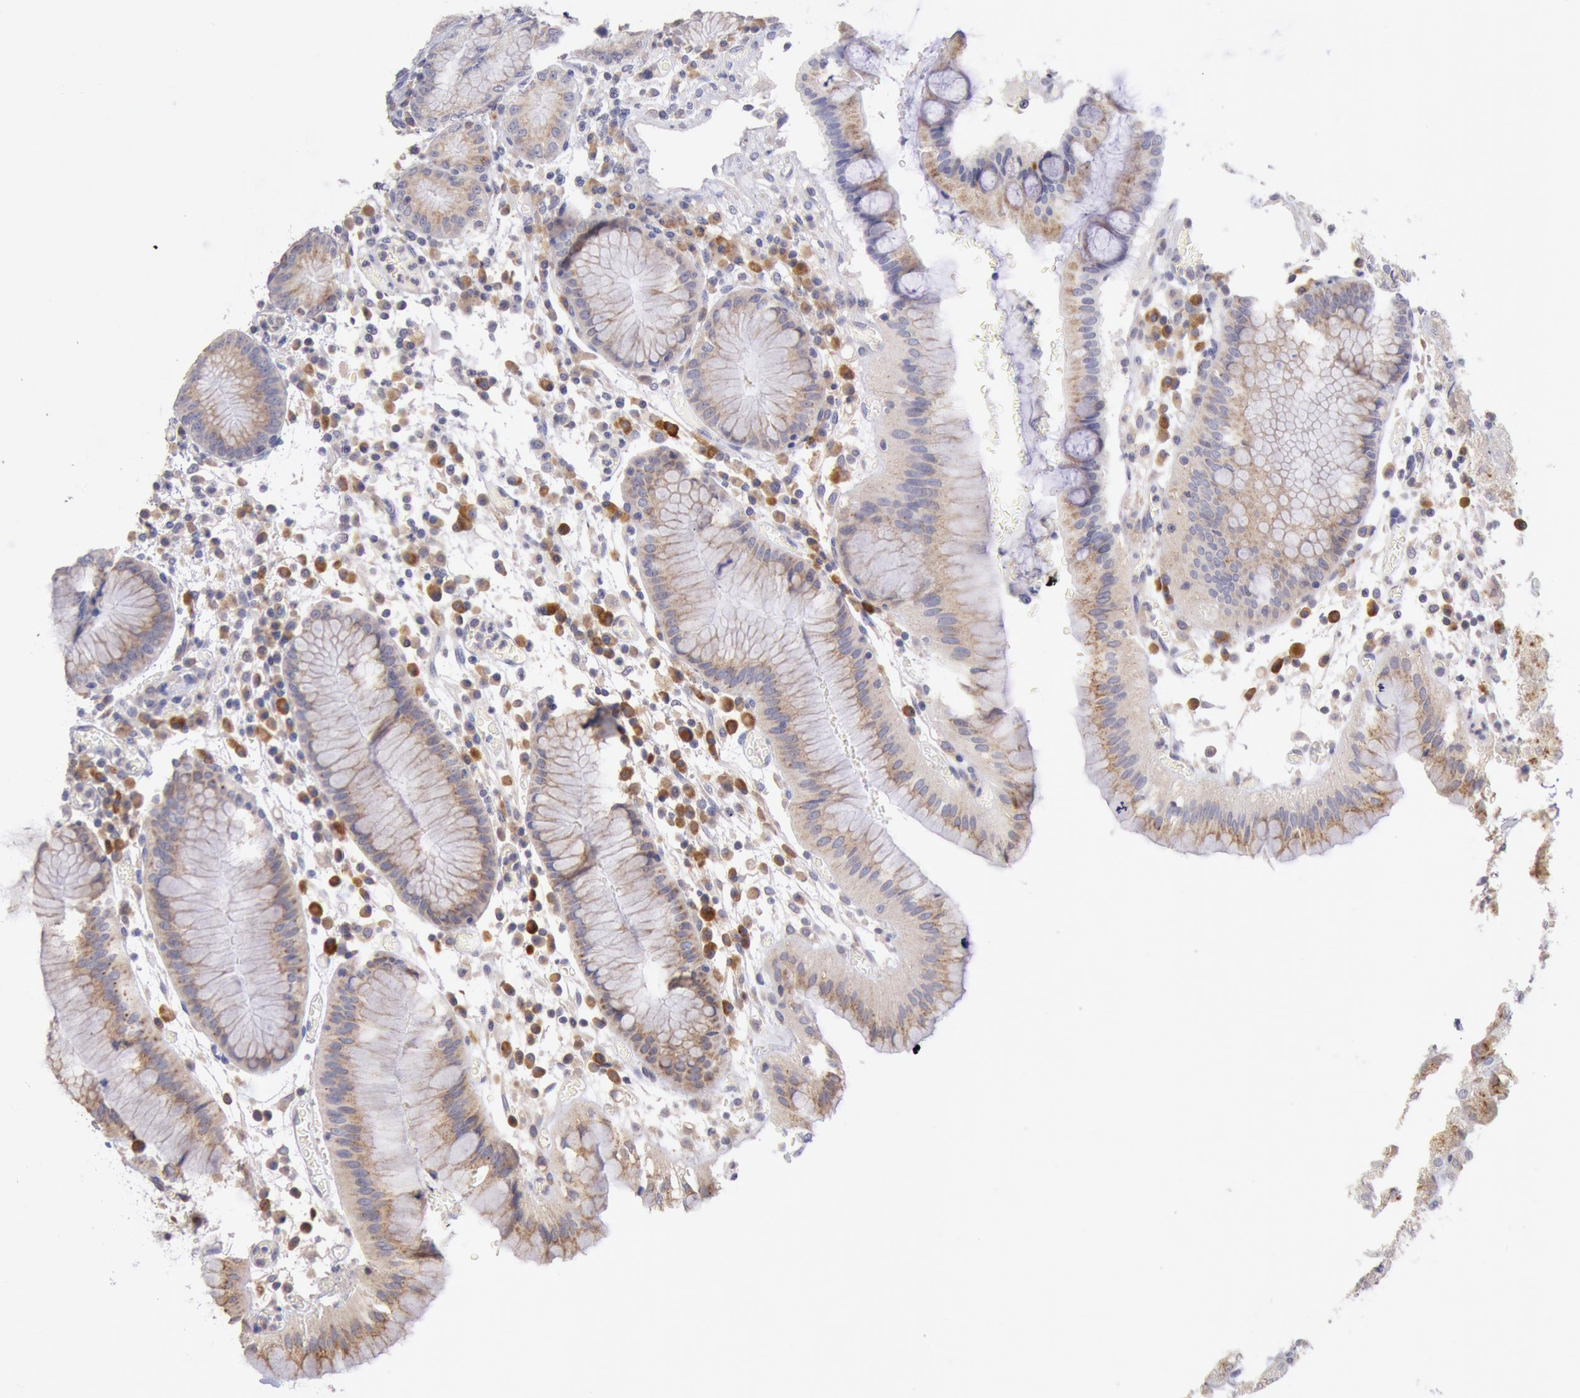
{"staining": {"intensity": "moderate", "quantity": ">75%", "location": "cytoplasmic/membranous"}, "tissue": "stomach", "cell_type": "Glandular cells", "image_type": "normal", "snomed": [{"axis": "morphology", "description": "Normal tissue, NOS"}, {"axis": "topography", "description": "Stomach, lower"}], "caption": "The image reveals immunohistochemical staining of unremarkable stomach. There is moderate cytoplasmic/membranous staining is identified in approximately >75% of glandular cells.", "gene": "GAL3ST1", "patient": {"sex": "female", "age": 73}}